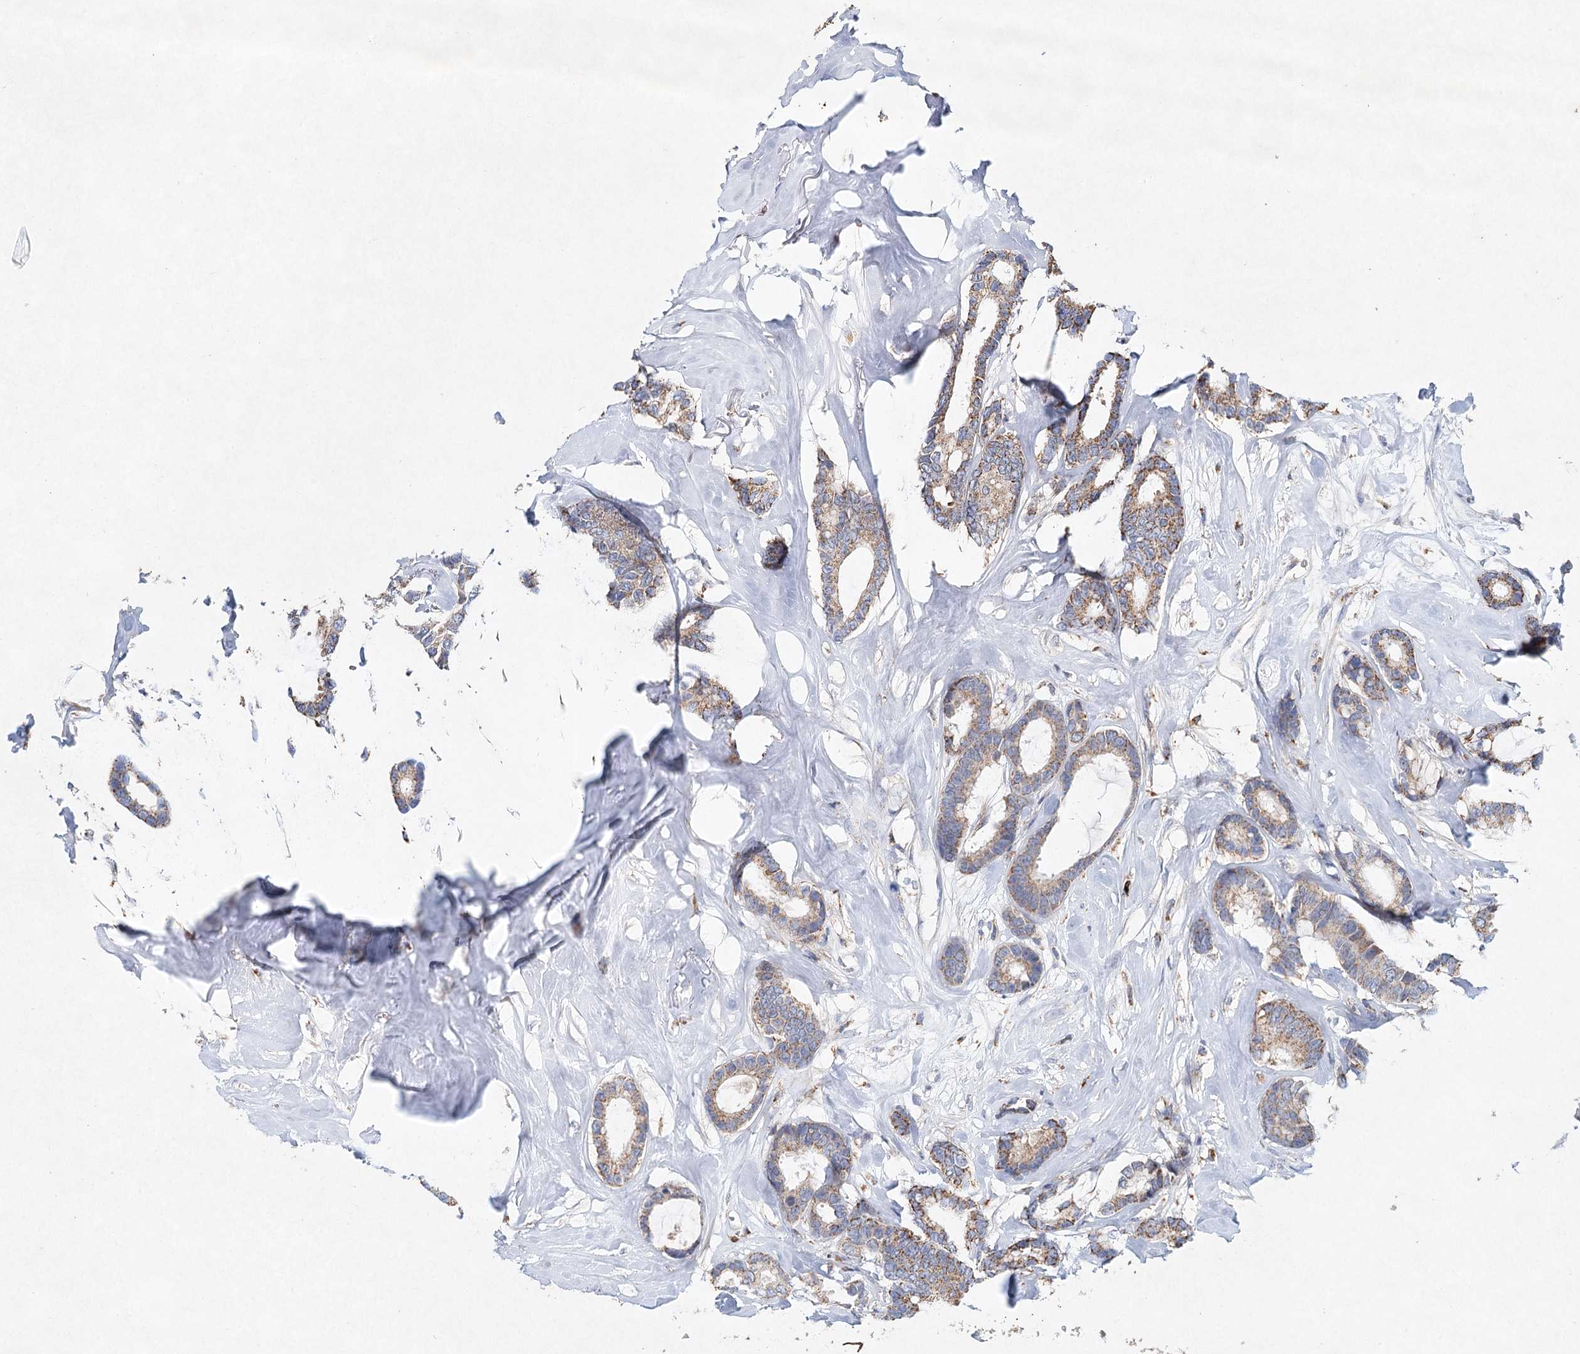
{"staining": {"intensity": "moderate", "quantity": ">75%", "location": "cytoplasmic/membranous"}, "tissue": "breast cancer", "cell_type": "Tumor cells", "image_type": "cancer", "snomed": [{"axis": "morphology", "description": "Duct carcinoma"}, {"axis": "topography", "description": "Breast"}], "caption": "Protein staining by immunohistochemistry displays moderate cytoplasmic/membranous positivity in about >75% of tumor cells in breast cancer.", "gene": "XPO6", "patient": {"sex": "female", "age": 87}}